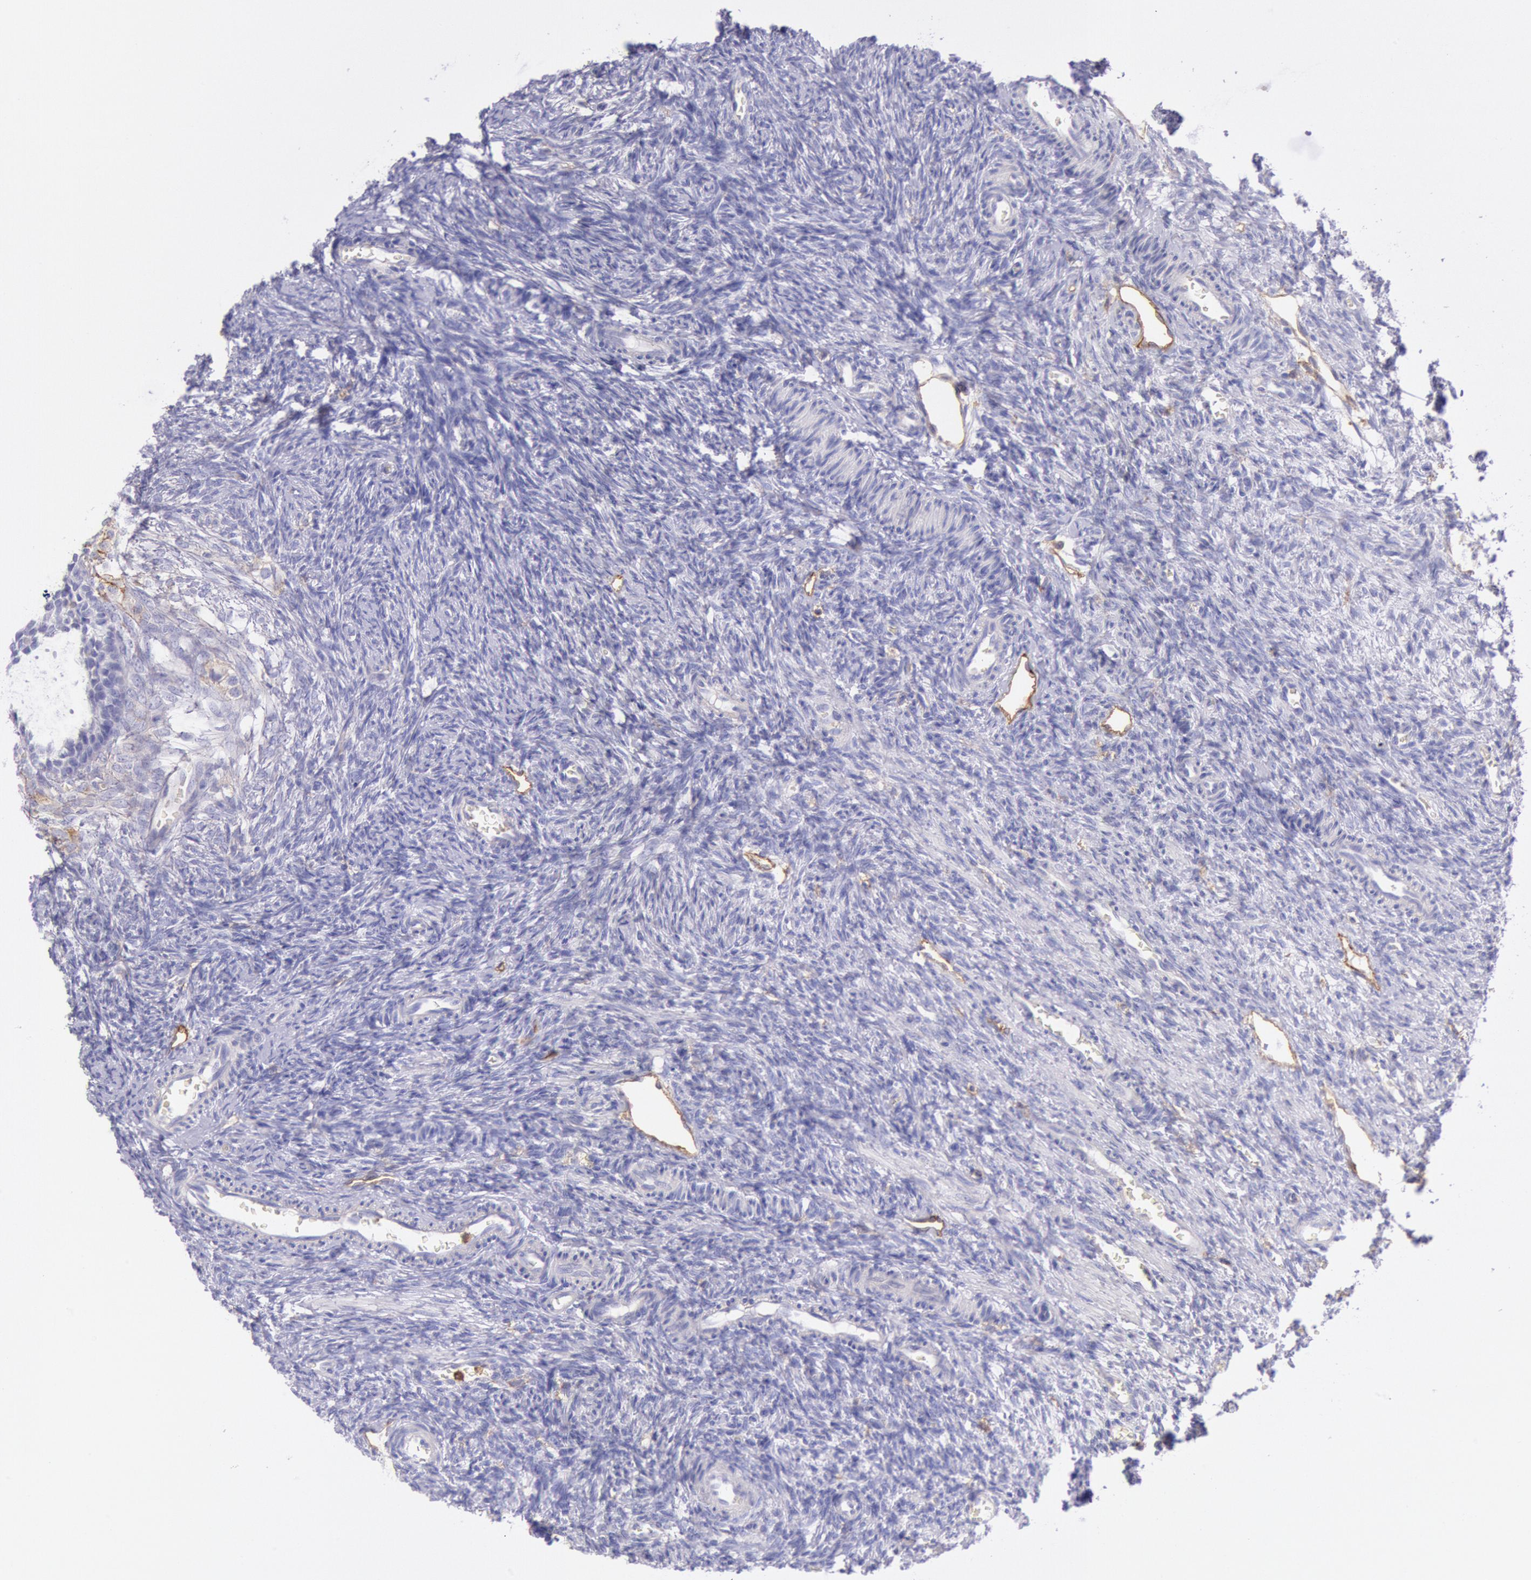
{"staining": {"intensity": "weak", "quantity": ">75%", "location": "cytoplasmic/membranous"}, "tissue": "ovary", "cell_type": "Follicle cells", "image_type": "normal", "snomed": [{"axis": "morphology", "description": "Normal tissue, NOS"}, {"axis": "topography", "description": "Ovary"}], "caption": "A high-resolution micrograph shows immunohistochemistry staining of unremarkable ovary, which demonstrates weak cytoplasmic/membranous expression in about >75% of follicle cells. The protein of interest is stained brown, and the nuclei are stained in blue (DAB IHC with brightfield microscopy, high magnification).", "gene": "LYN", "patient": {"sex": "female", "age": 27}}